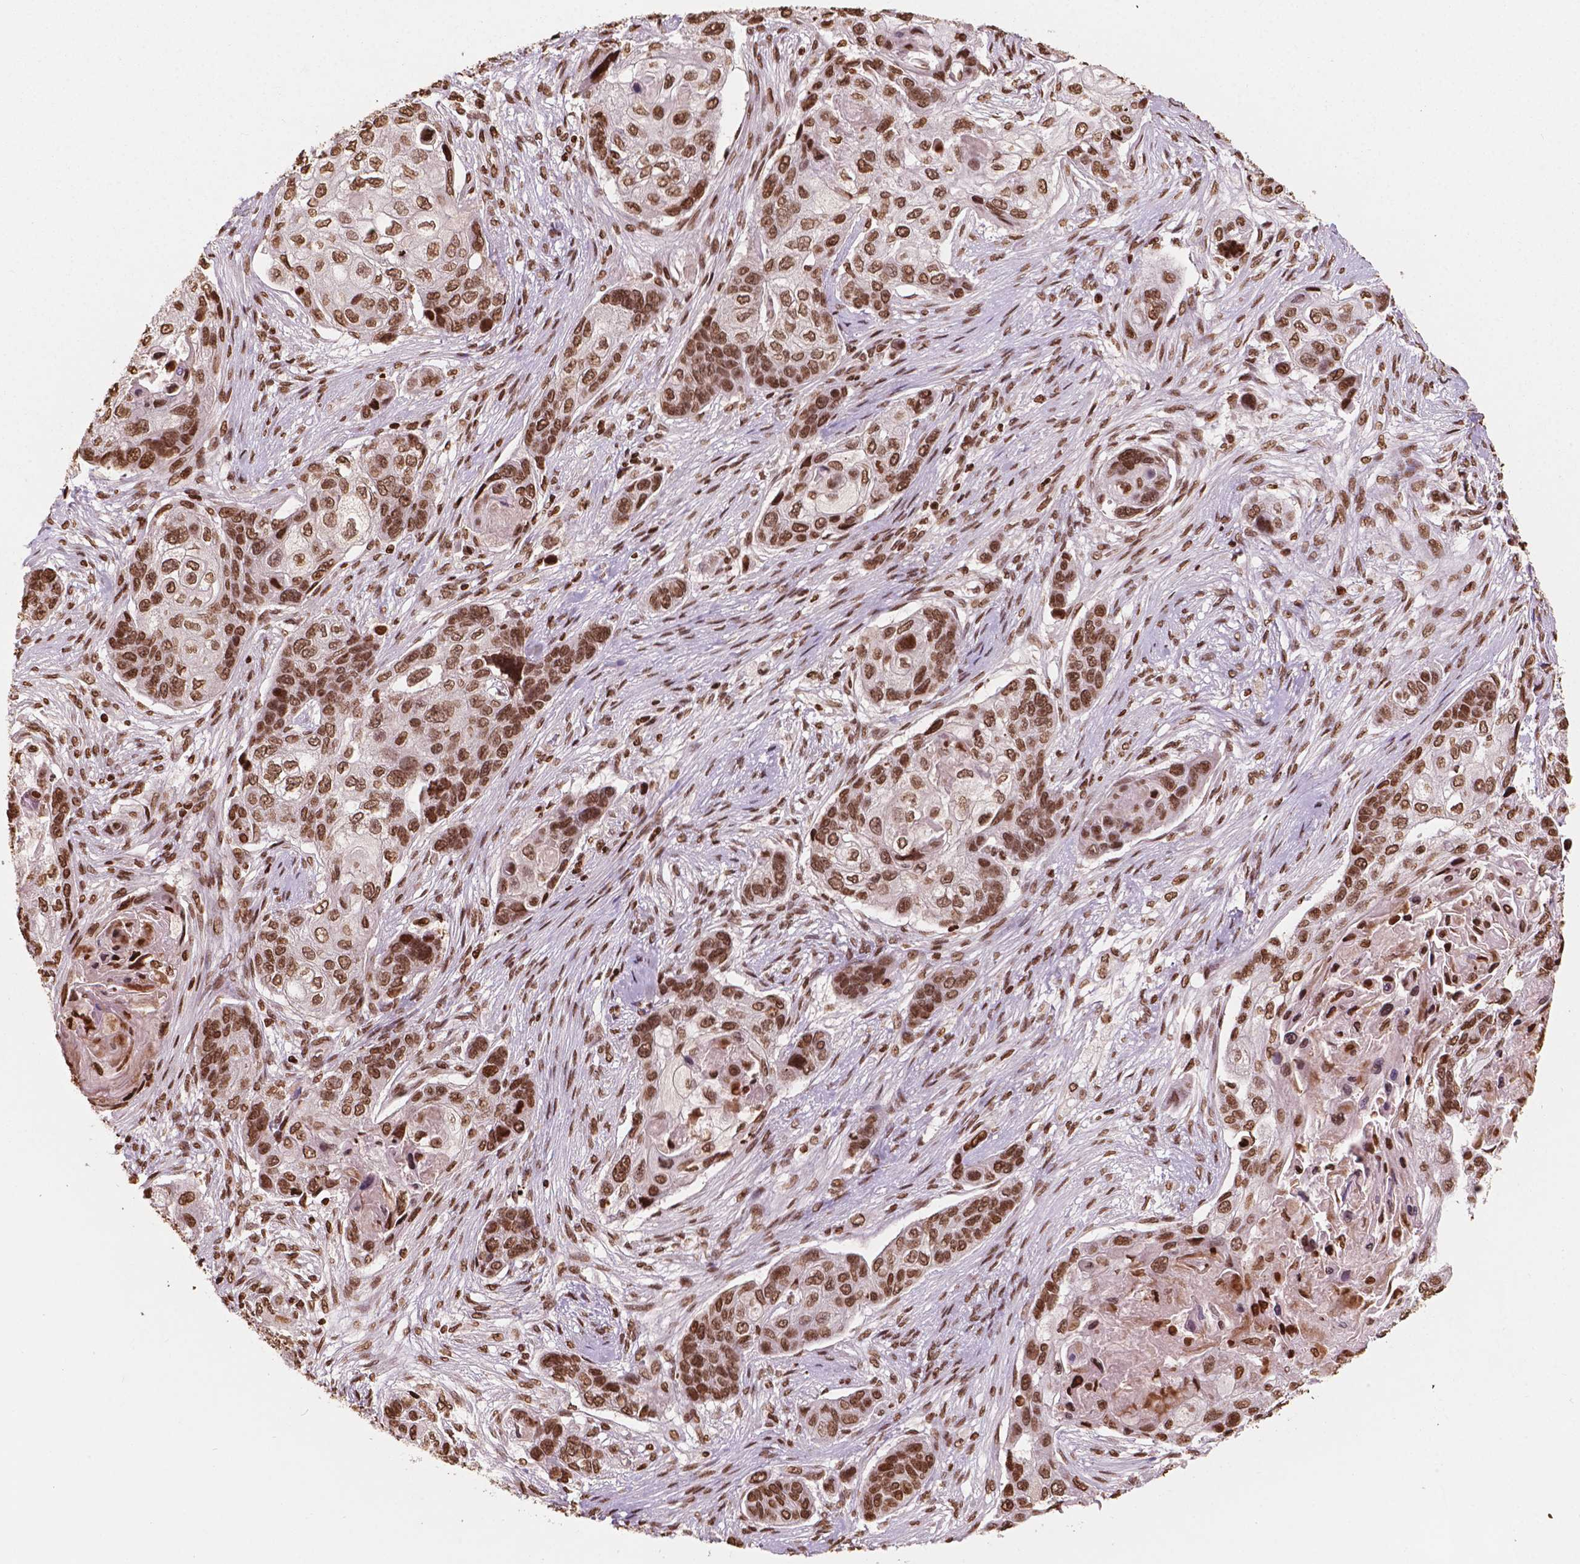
{"staining": {"intensity": "strong", "quantity": ">75%", "location": "nuclear"}, "tissue": "lung cancer", "cell_type": "Tumor cells", "image_type": "cancer", "snomed": [{"axis": "morphology", "description": "Squamous cell carcinoma, NOS"}, {"axis": "topography", "description": "Lung"}], "caption": "Protein staining of lung cancer tissue displays strong nuclear expression in approximately >75% of tumor cells. Nuclei are stained in blue.", "gene": "H3C7", "patient": {"sex": "male", "age": 69}}